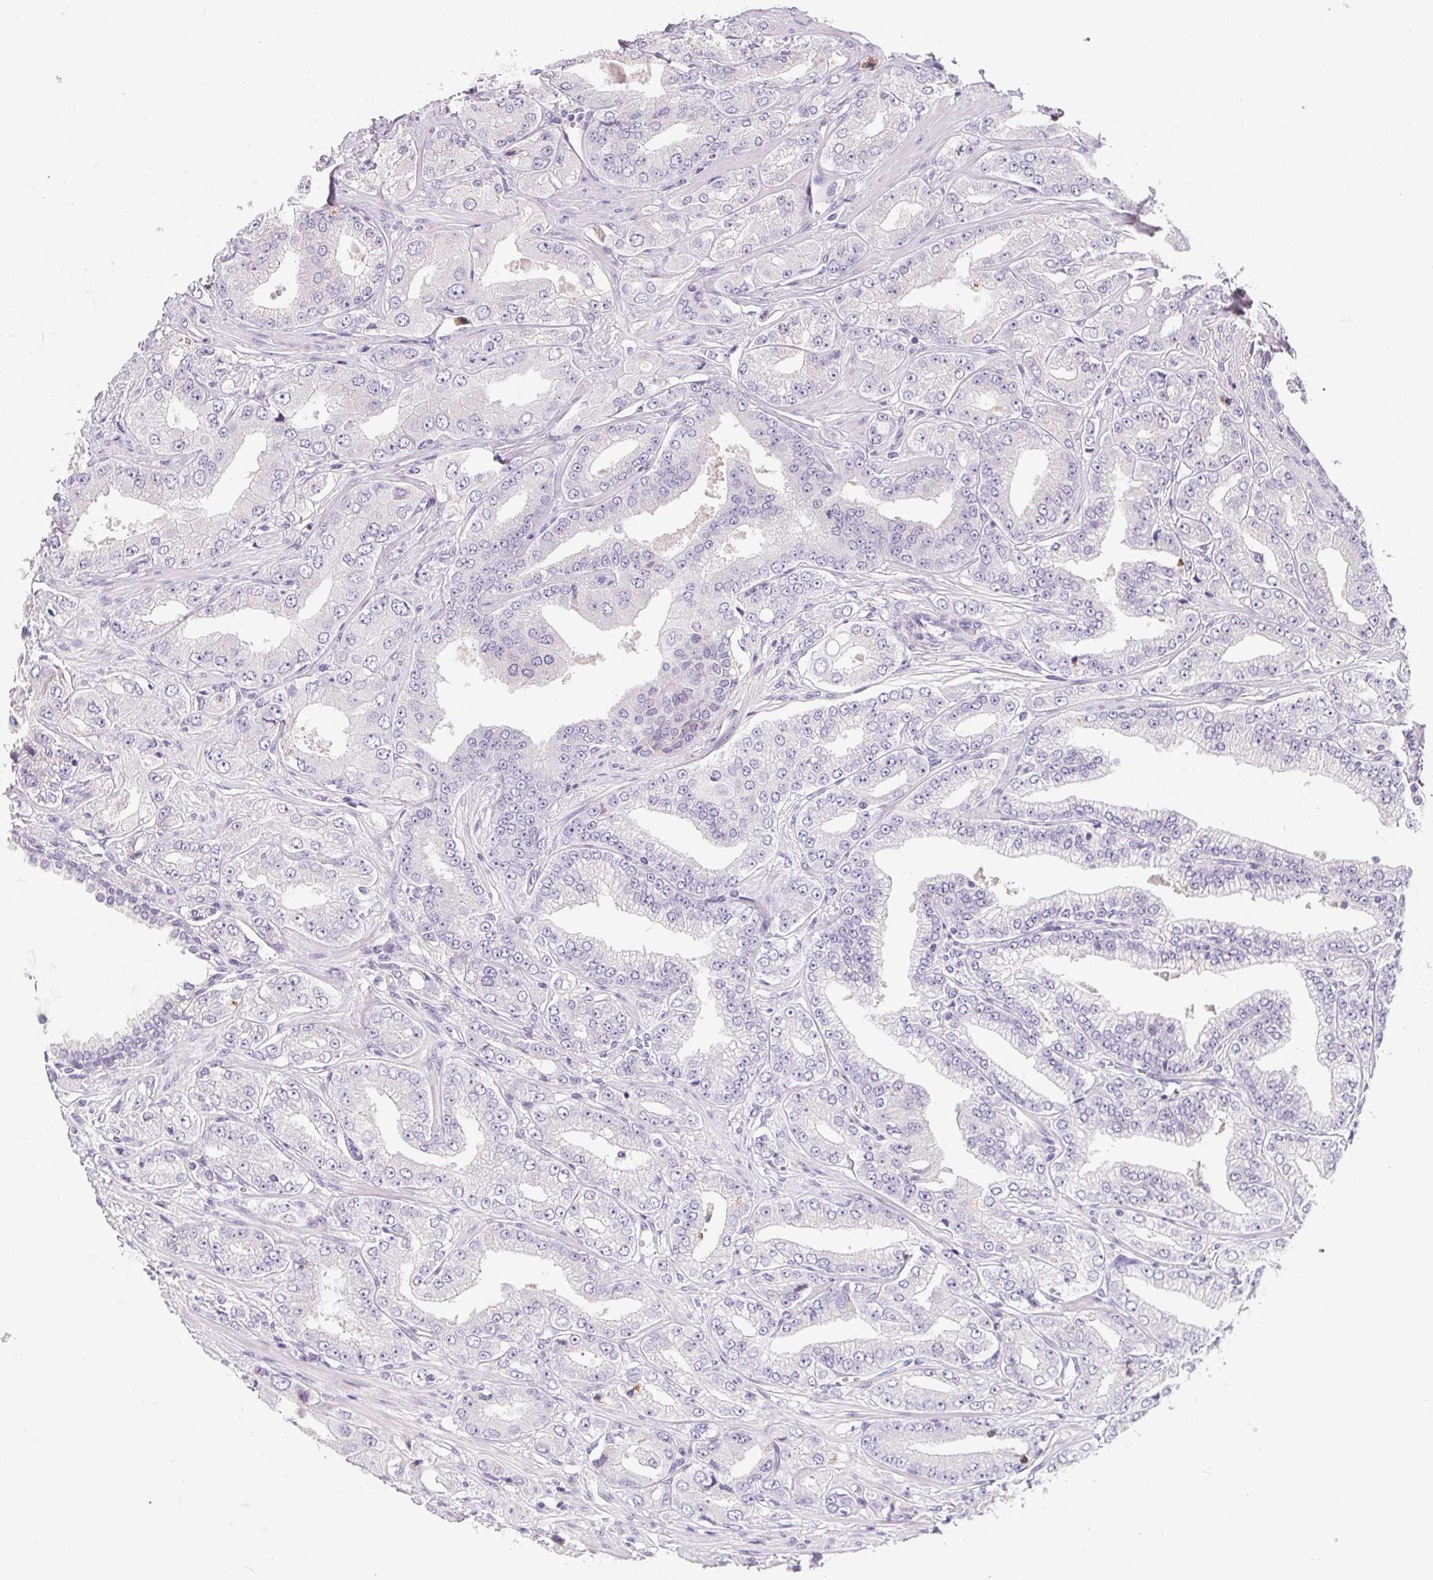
{"staining": {"intensity": "negative", "quantity": "none", "location": "none"}, "tissue": "prostate cancer", "cell_type": "Tumor cells", "image_type": "cancer", "snomed": [{"axis": "morphology", "description": "Adenocarcinoma, Low grade"}, {"axis": "topography", "description": "Prostate"}], "caption": "Immunohistochemistry (IHC) histopathology image of human prostate cancer stained for a protein (brown), which exhibits no expression in tumor cells. (Brightfield microscopy of DAB immunohistochemistry at high magnification).", "gene": "MAP1A", "patient": {"sex": "male", "age": 60}}